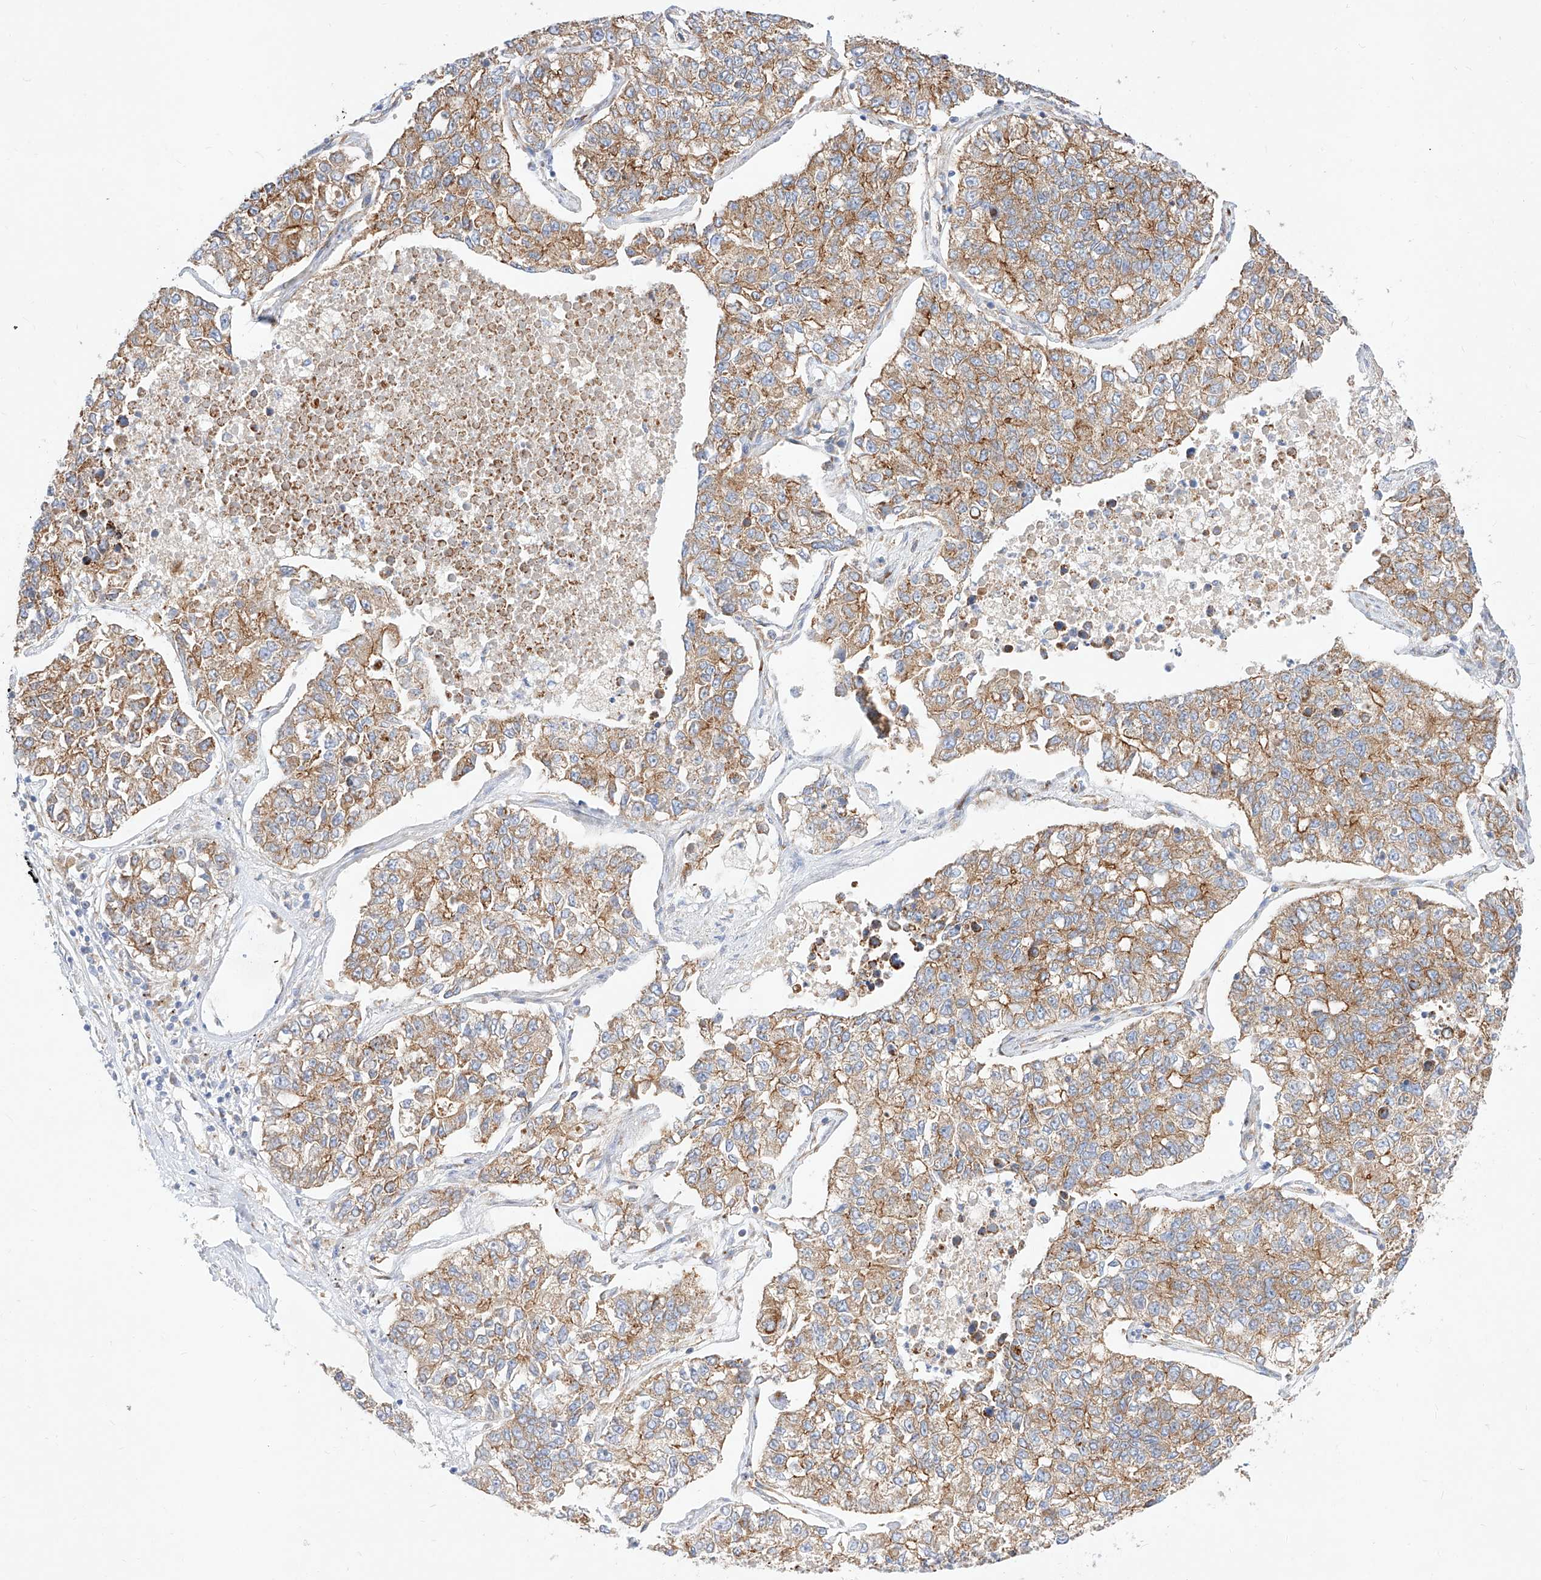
{"staining": {"intensity": "moderate", "quantity": ">75%", "location": "cytoplasmic/membranous"}, "tissue": "lung cancer", "cell_type": "Tumor cells", "image_type": "cancer", "snomed": [{"axis": "morphology", "description": "Adenocarcinoma, NOS"}, {"axis": "topography", "description": "Lung"}], "caption": "Immunohistochemistry staining of lung cancer (adenocarcinoma), which exhibits medium levels of moderate cytoplasmic/membranous positivity in about >75% of tumor cells indicating moderate cytoplasmic/membranous protein staining. The staining was performed using DAB (3,3'-diaminobenzidine) (brown) for protein detection and nuclei were counterstained in hematoxylin (blue).", "gene": "CSGALNACT2", "patient": {"sex": "male", "age": 49}}